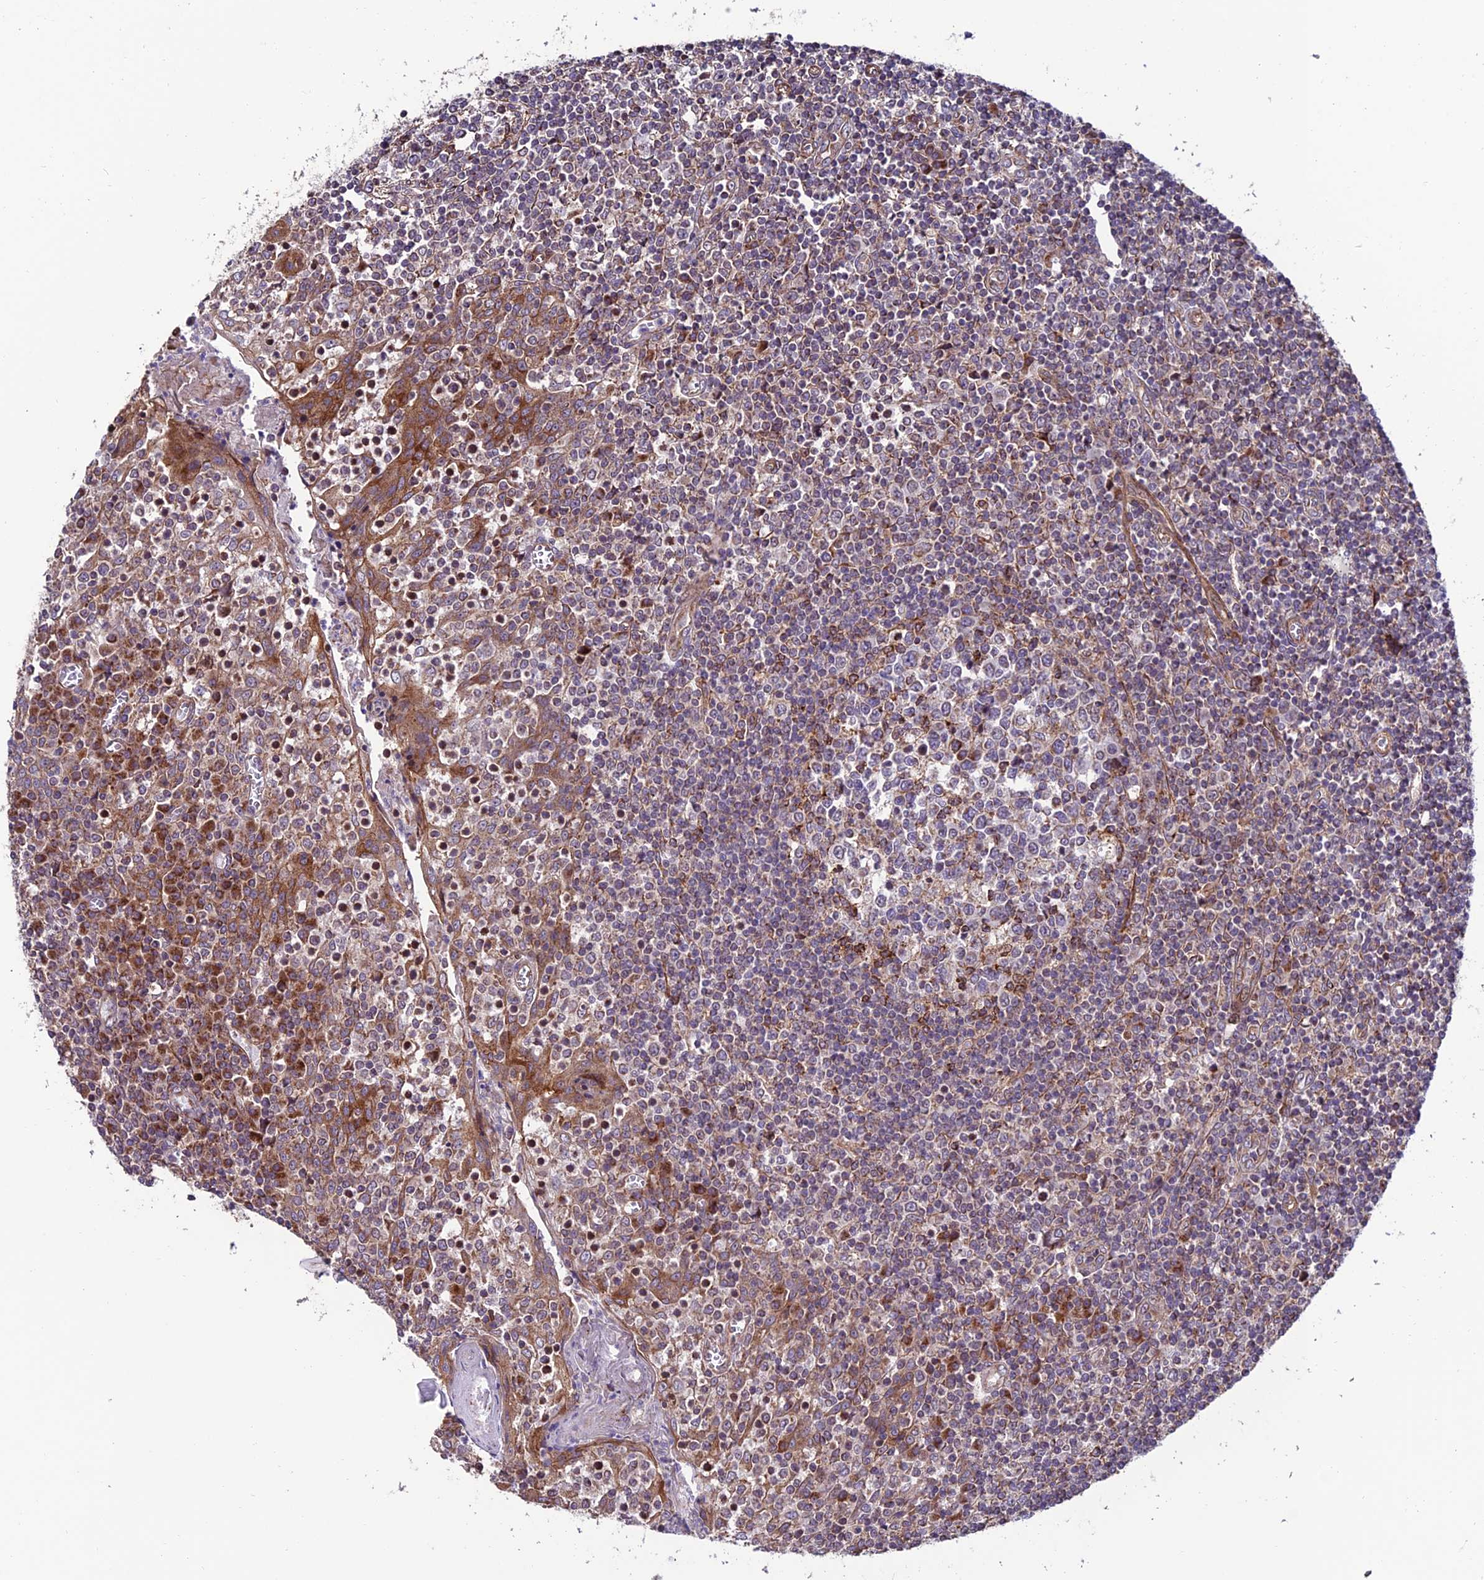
{"staining": {"intensity": "strong", "quantity": "<25%", "location": "cytoplasmic/membranous"}, "tissue": "tonsil", "cell_type": "Germinal center cells", "image_type": "normal", "snomed": [{"axis": "morphology", "description": "Normal tissue, NOS"}, {"axis": "topography", "description": "Tonsil"}], "caption": "Immunohistochemical staining of normal tonsil demonstrates strong cytoplasmic/membranous protein positivity in about <25% of germinal center cells.", "gene": "TNIP3", "patient": {"sex": "female", "age": 19}}